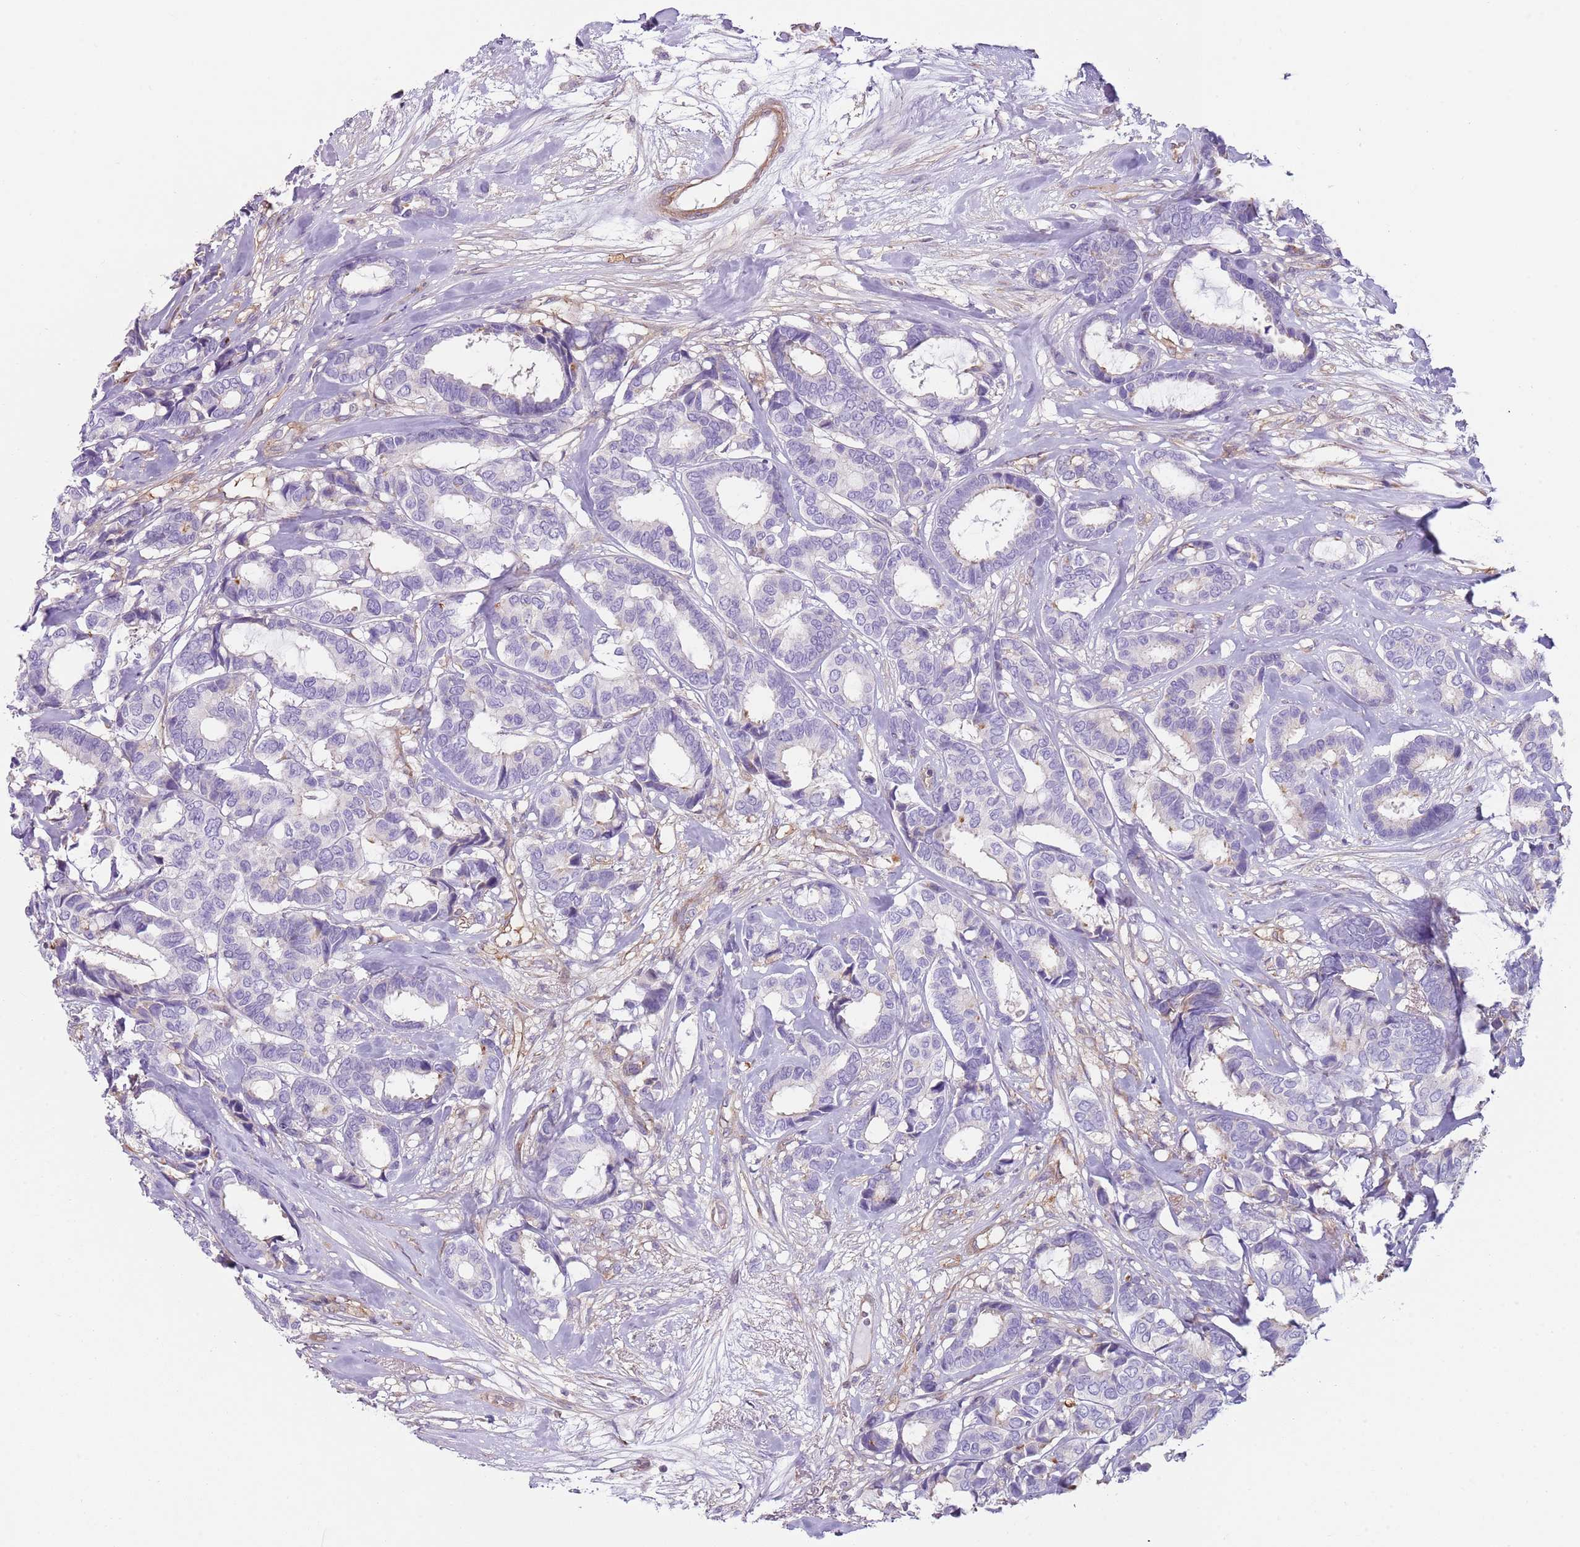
{"staining": {"intensity": "negative", "quantity": "none", "location": "none"}, "tissue": "breast cancer", "cell_type": "Tumor cells", "image_type": "cancer", "snomed": [{"axis": "morphology", "description": "Duct carcinoma"}, {"axis": "topography", "description": "Breast"}], "caption": "This is an immunohistochemistry photomicrograph of human breast cancer. There is no expression in tumor cells.", "gene": "GNAI3", "patient": {"sex": "female", "age": 87}}